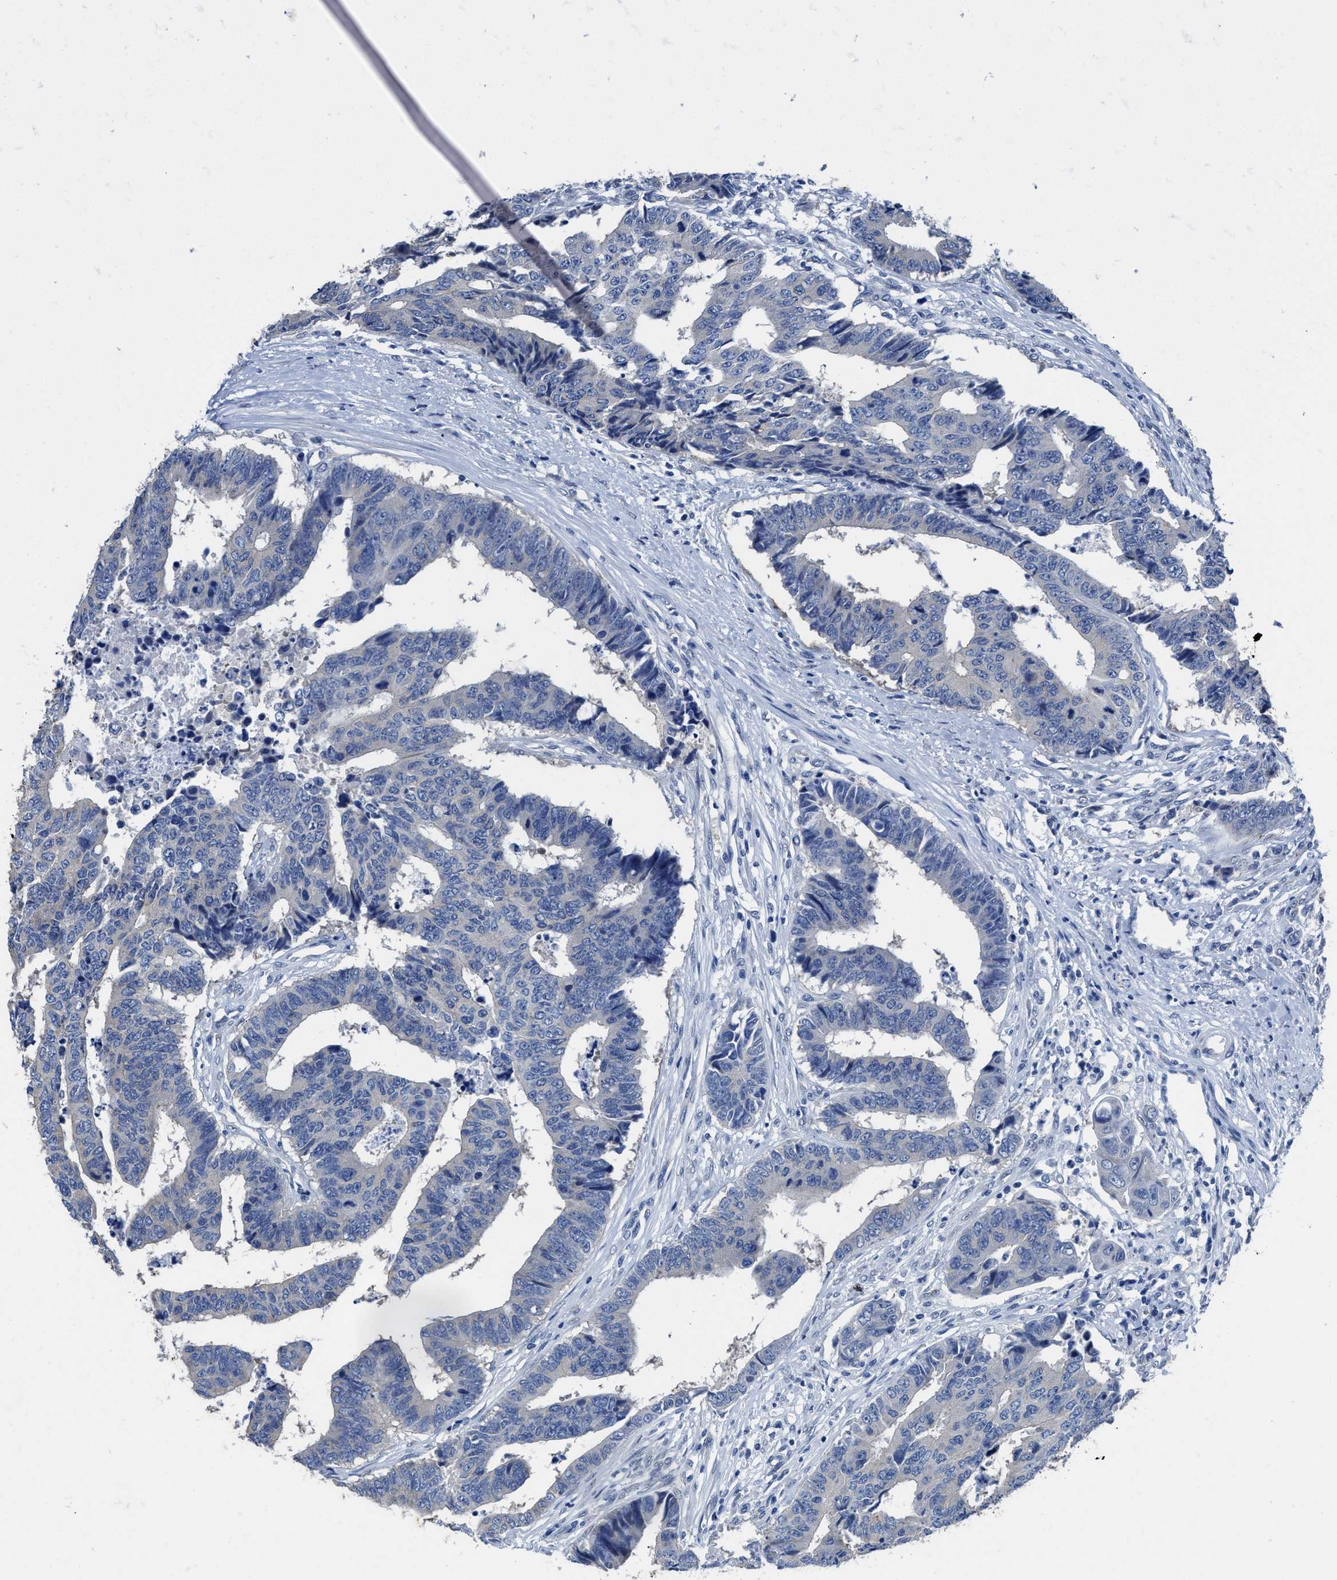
{"staining": {"intensity": "negative", "quantity": "none", "location": "none"}, "tissue": "colorectal cancer", "cell_type": "Tumor cells", "image_type": "cancer", "snomed": [{"axis": "morphology", "description": "Adenocarcinoma, NOS"}, {"axis": "topography", "description": "Rectum"}], "caption": "Immunohistochemistry photomicrograph of human colorectal cancer (adenocarcinoma) stained for a protein (brown), which exhibits no positivity in tumor cells. (Stains: DAB immunohistochemistry with hematoxylin counter stain, Microscopy: brightfield microscopy at high magnification).", "gene": "HOOK1", "patient": {"sex": "male", "age": 84}}